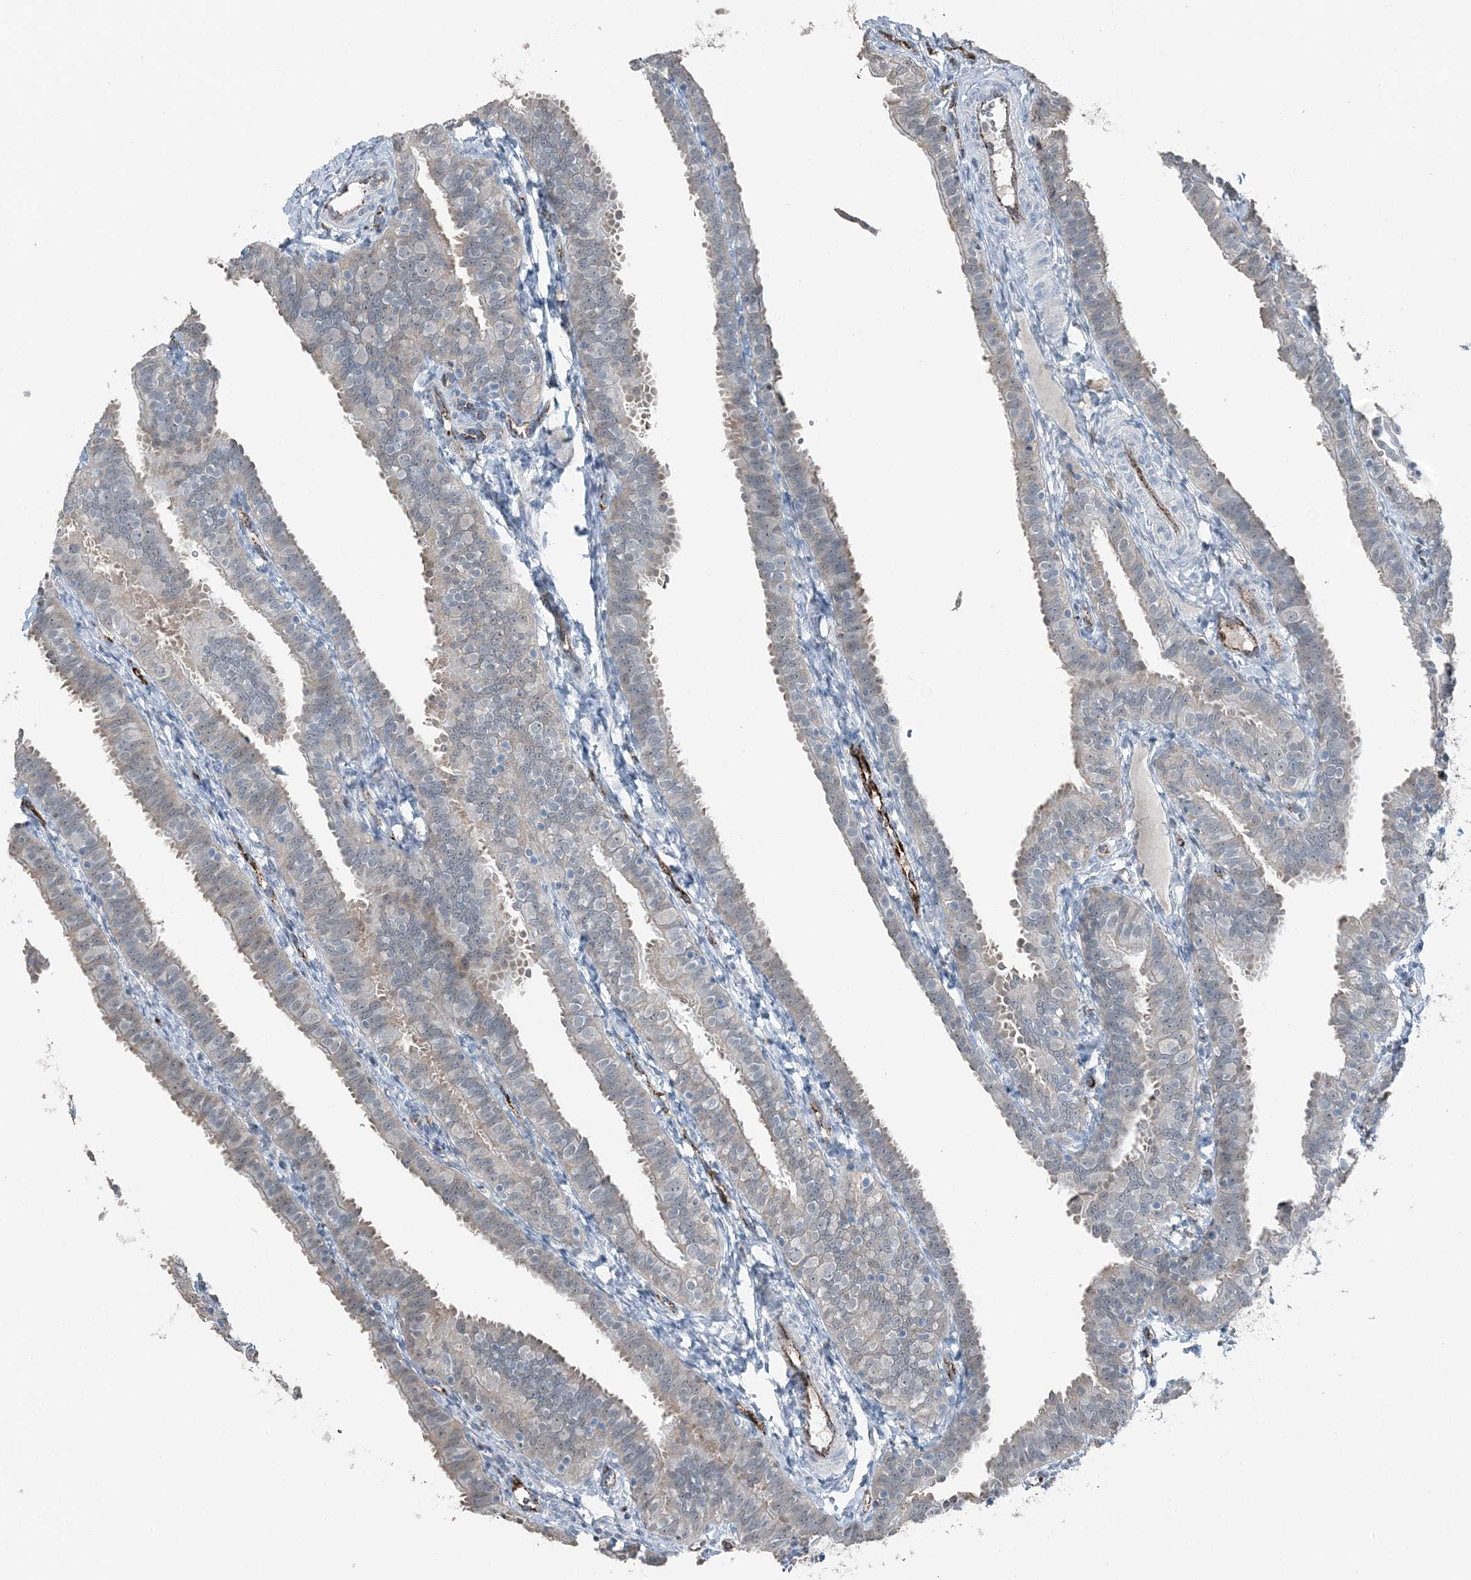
{"staining": {"intensity": "weak", "quantity": "<25%", "location": "nuclear"}, "tissue": "fallopian tube", "cell_type": "Glandular cells", "image_type": "normal", "snomed": [{"axis": "morphology", "description": "Normal tissue, NOS"}, {"axis": "topography", "description": "Fallopian tube"}], "caption": "Glandular cells are negative for protein expression in normal human fallopian tube.", "gene": "ELOVL7", "patient": {"sex": "female", "age": 35}}